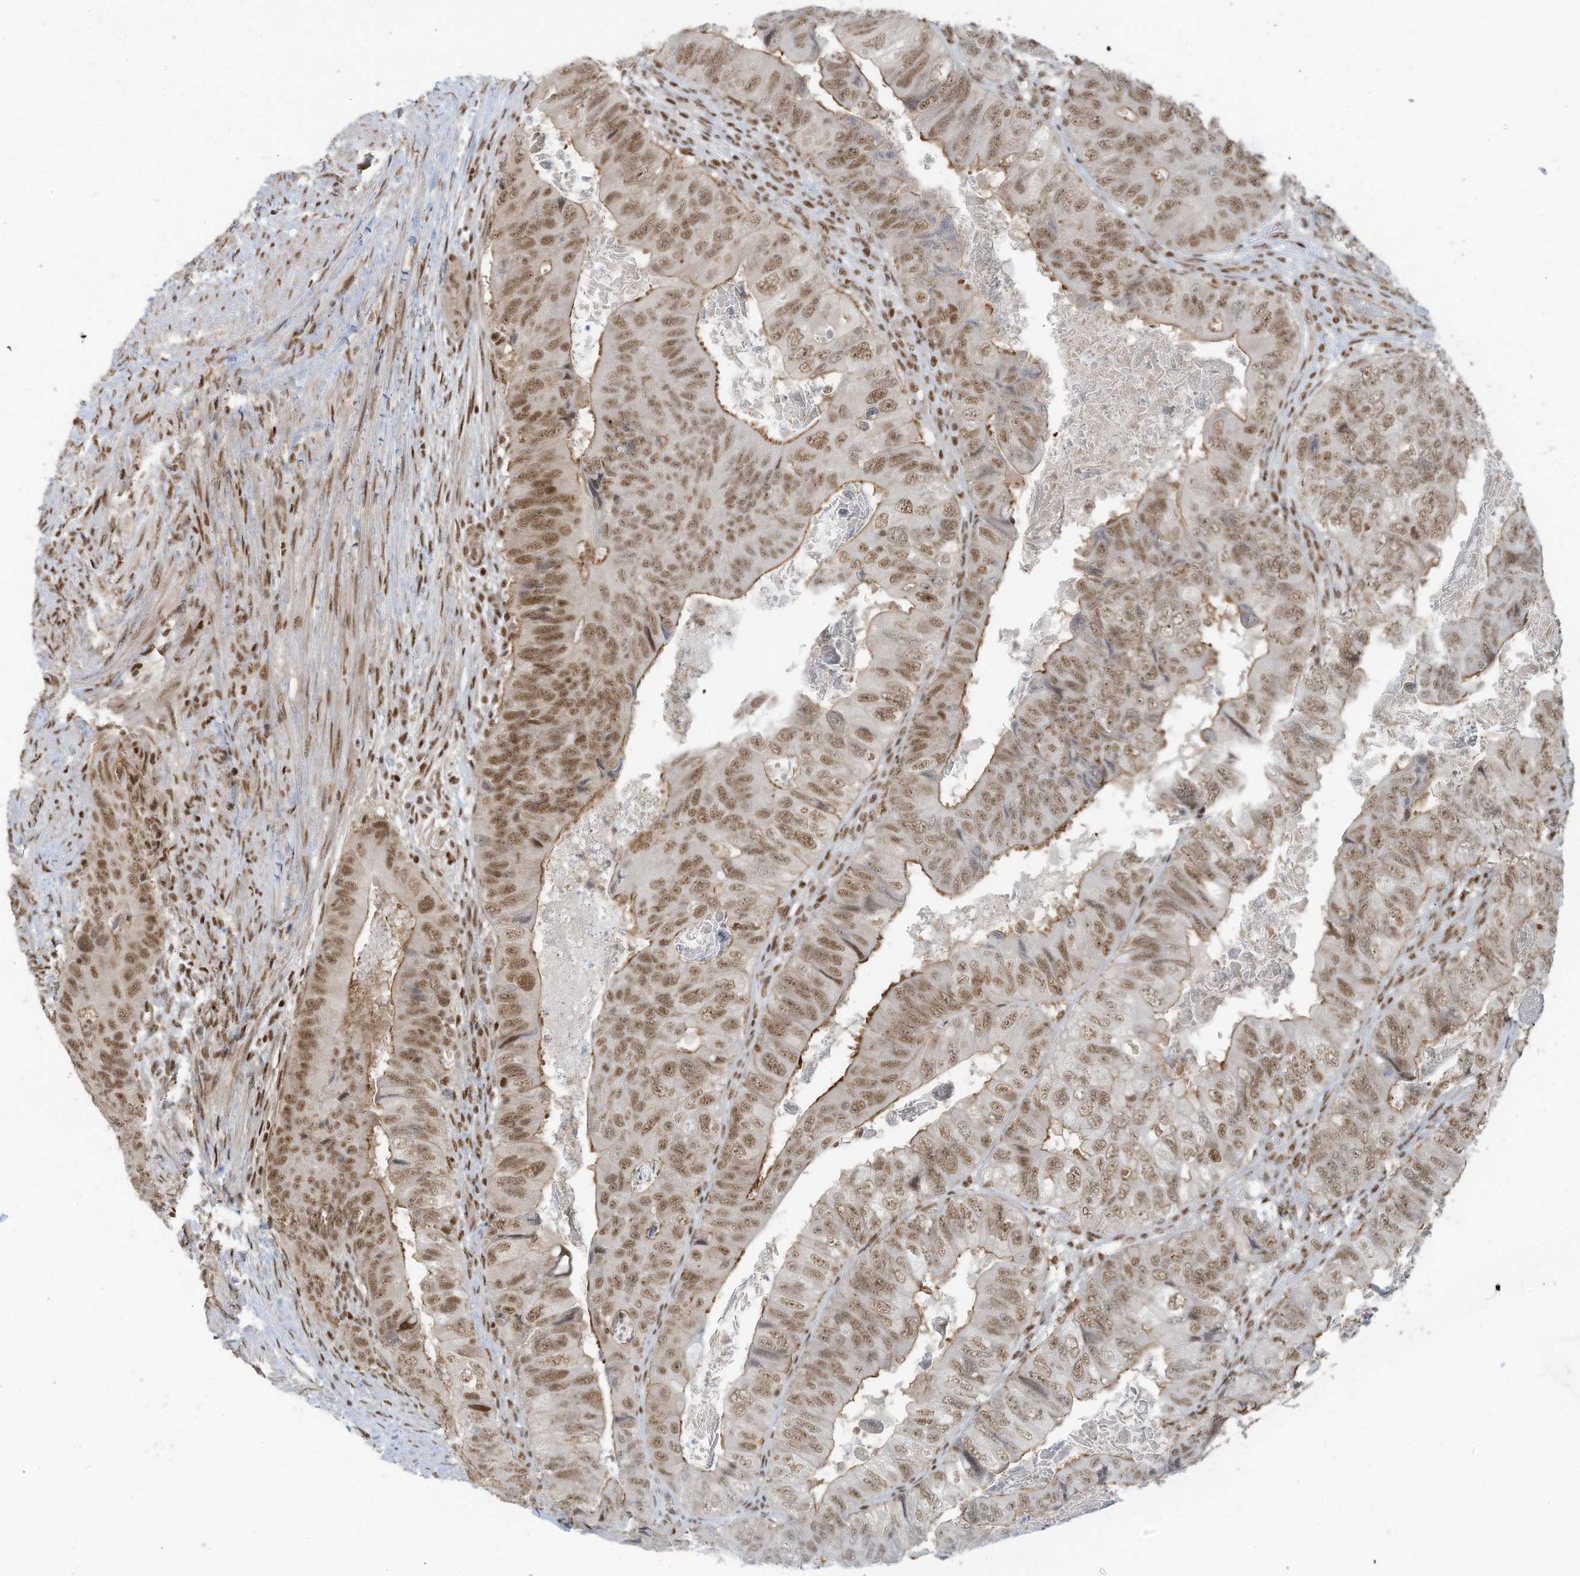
{"staining": {"intensity": "moderate", "quantity": ">75%", "location": "cytoplasmic/membranous,nuclear"}, "tissue": "colorectal cancer", "cell_type": "Tumor cells", "image_type": "cancer", "snomed": [{"axis": "morphology", "description": "Adenocarcinoma, NOS"}, {"axis": "topography", "description": "Rectum"}], "caption": "The histopathology image shows staining of colorectal cancer (adenocarcinoma), revealing moderate cytoplasmic/membranous and nuclear protein staining (brown color) within tumor cells.", "gene": "DBR1", "patient": {"sex": "male", "age": 63}}